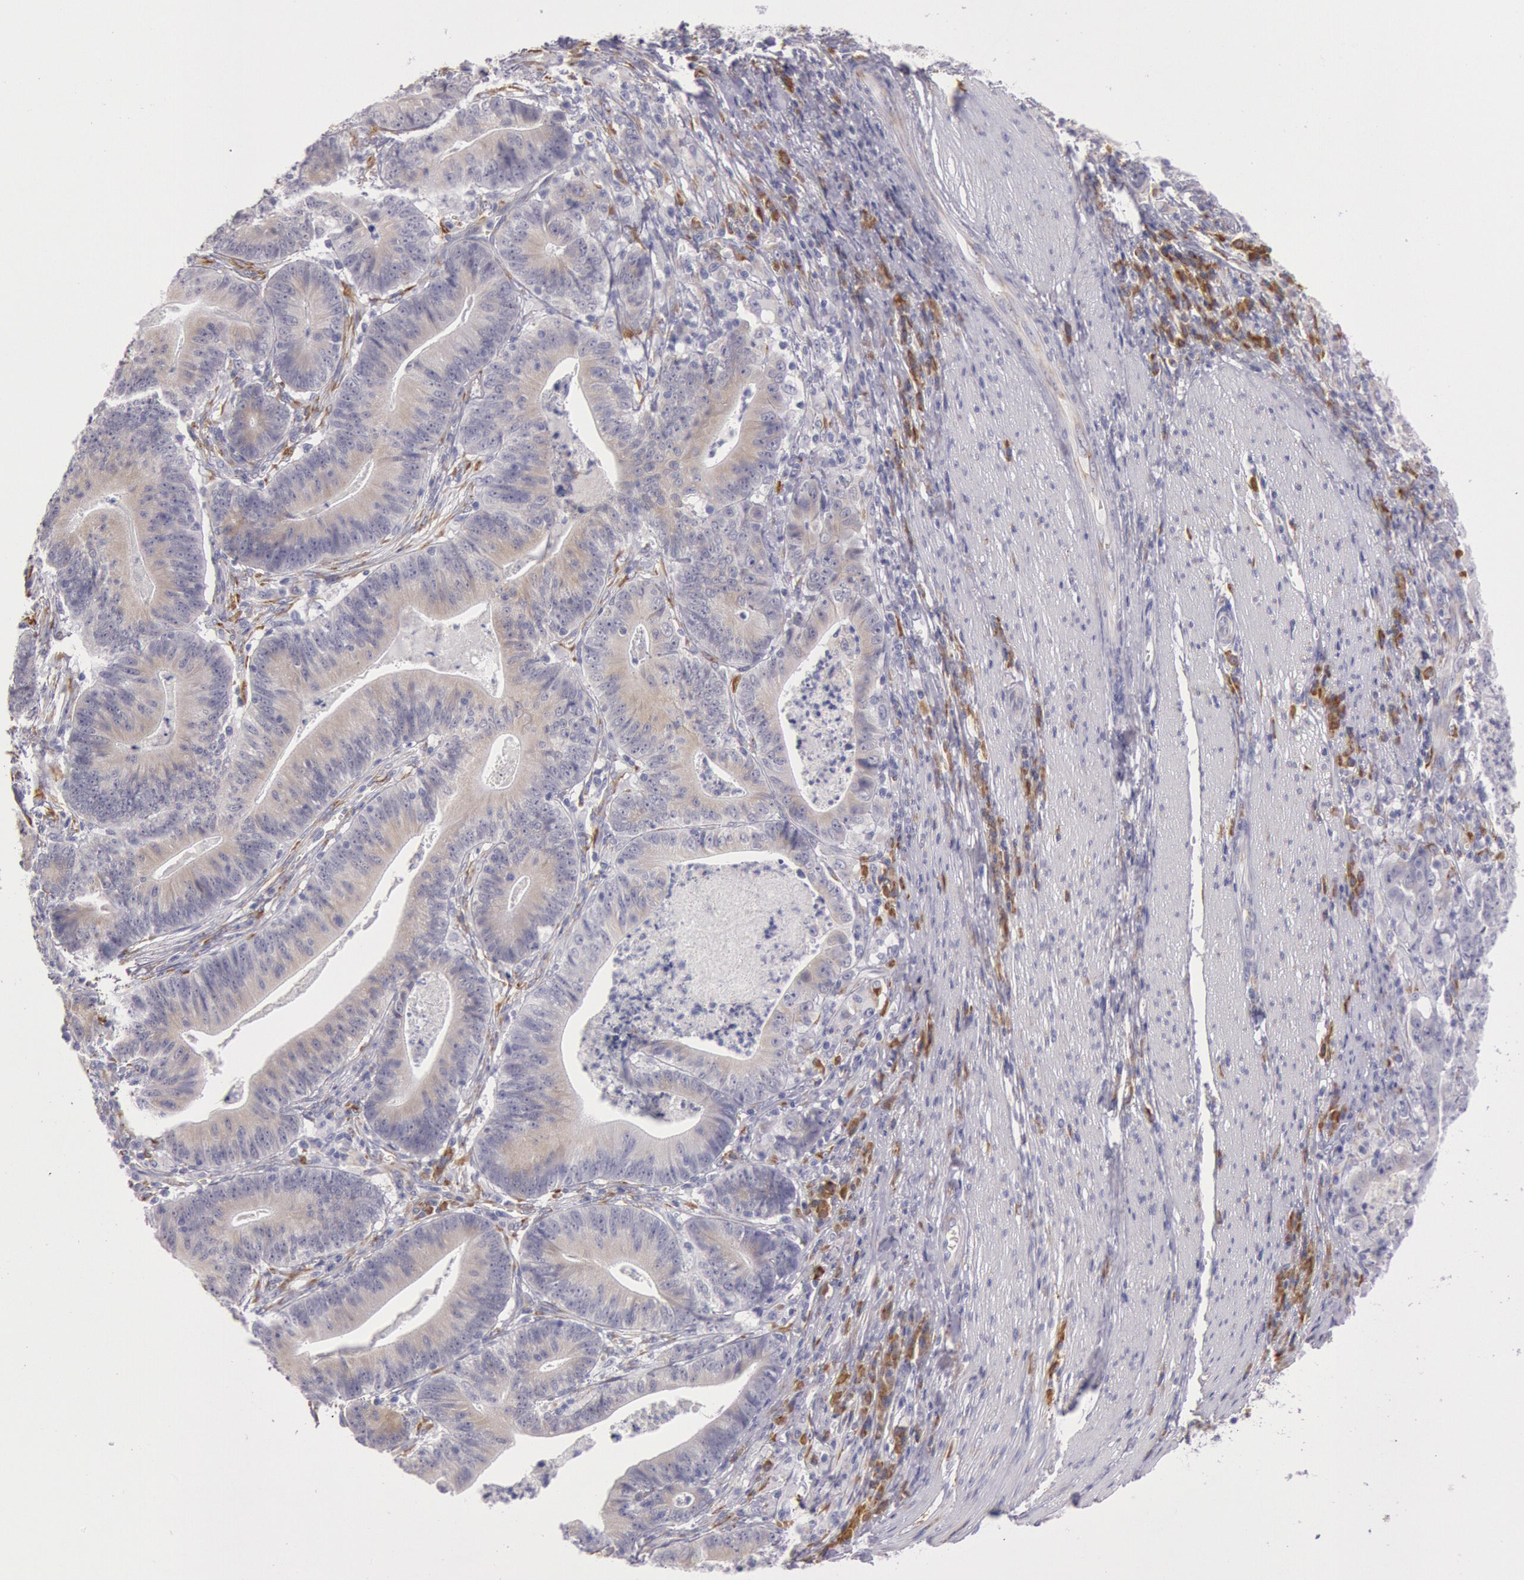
{"staining": {"intensity": "weak", "quantity": "25%-75%", "location": "cytoplasmic/membranous"}, "tissue": "stomach cancer", "cell_type": "Tumor cells", "image_type": "cancer", "snomed": [{"axis": "morphology", "description": "Adenocarcinoma, NOS"}, {"axis": "topography", "description": "Stomach, lower"}], "caption": "DAB immunohistochemical staining of stomach cancer (adenocarcinoma) shows weak cytoplasmic/membranous protein expression in about 25%-75% of tumor cells. (brown staining indicates protein expression, while blue staining denotes nuclei).", "gene": "CIDEB", "patient": {"sex": "female", "age": 86}}